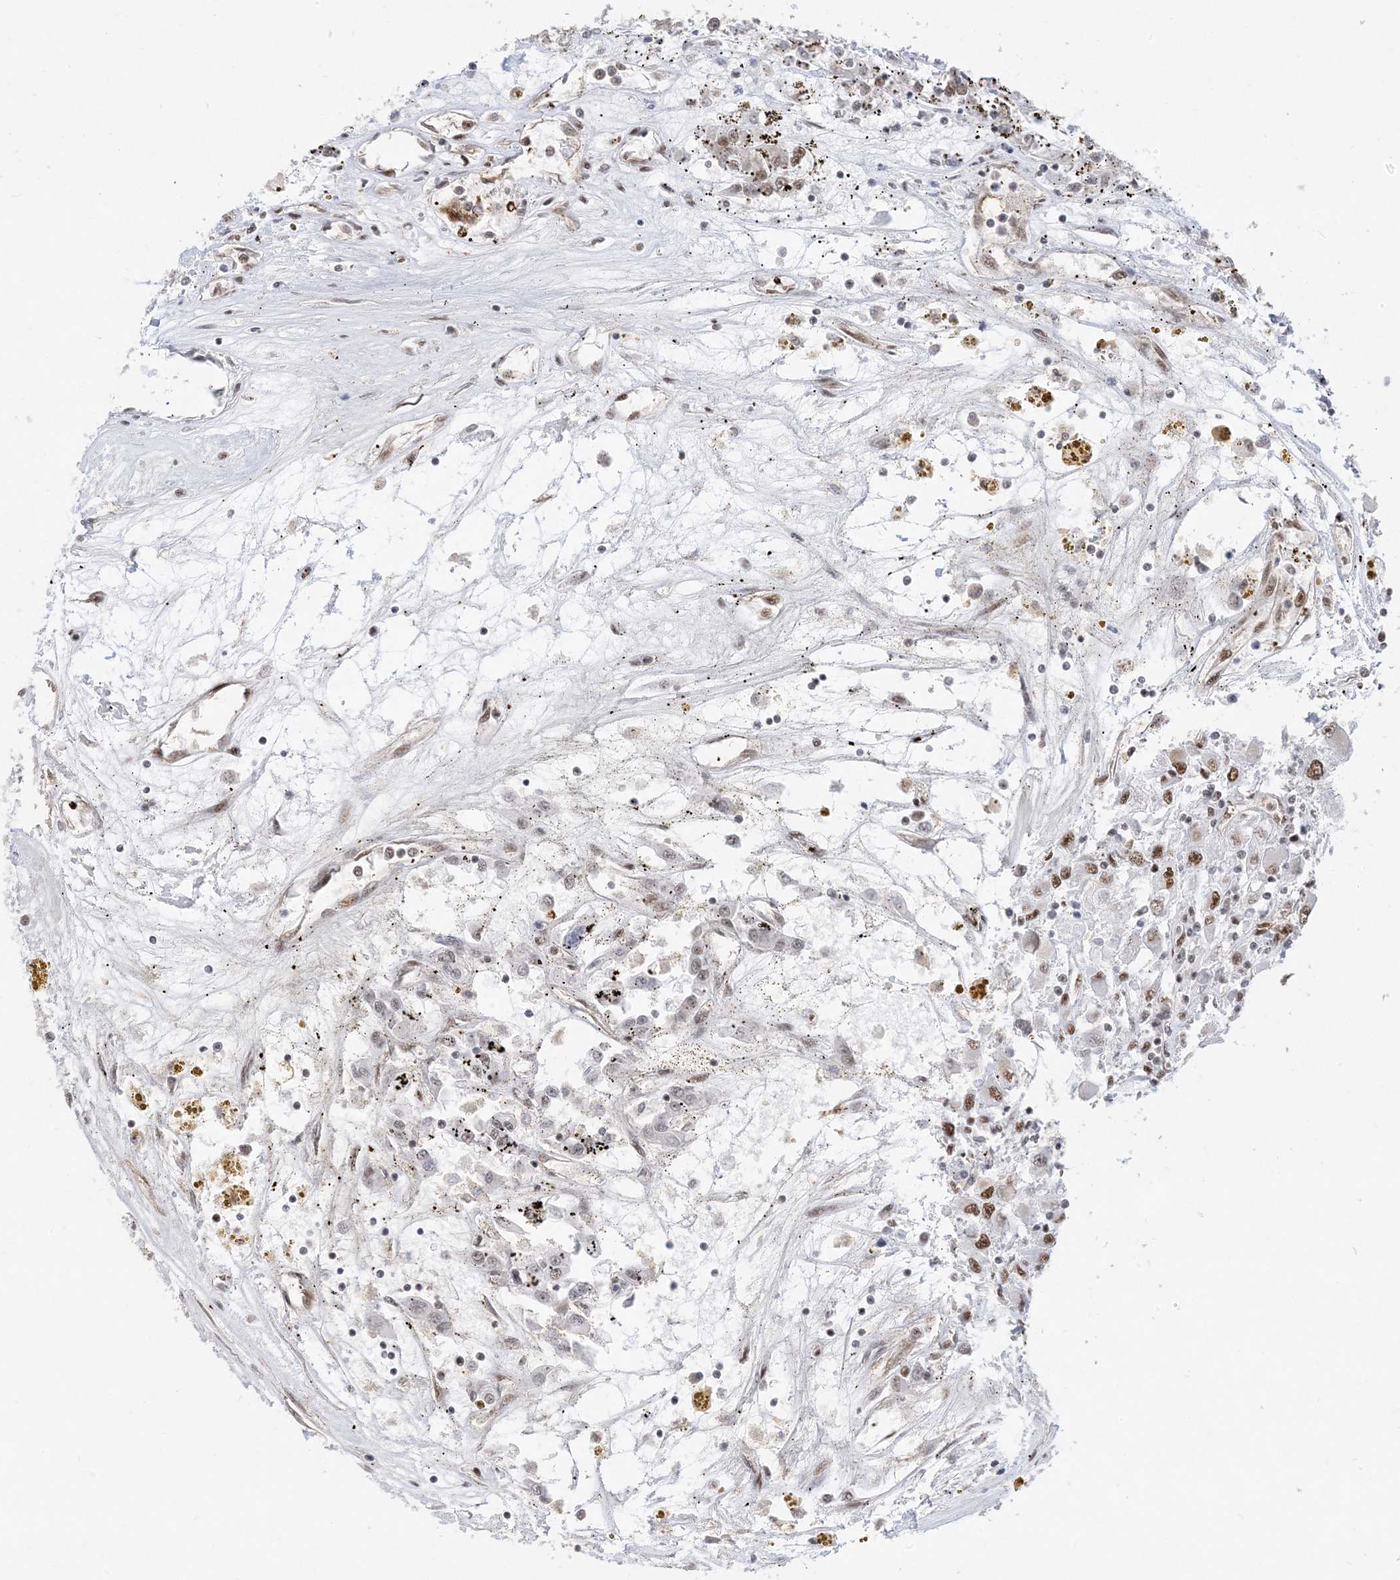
{"staining": {"intensity": "weak", "quantity": "25%-75%", "location": "nuclear"}, "tissue": "renal cancer", "cell_type": "Tumor cells", "image_type": "cancer", "snomed": [{"axis": "morphology", "description": "Adenocarcinoma, NOS"}, {"axis": "topography", "description": "Kidney"}], "caption": "The histopathology image exhibits immunohistochemical staining of renal cancer (adenocarcinoma). There is weak nuclear staining is identified in approximately 25%-75% of tumor cells.", "gene": "SF3A3", "patient": {"sex": "female", "age": 52}}